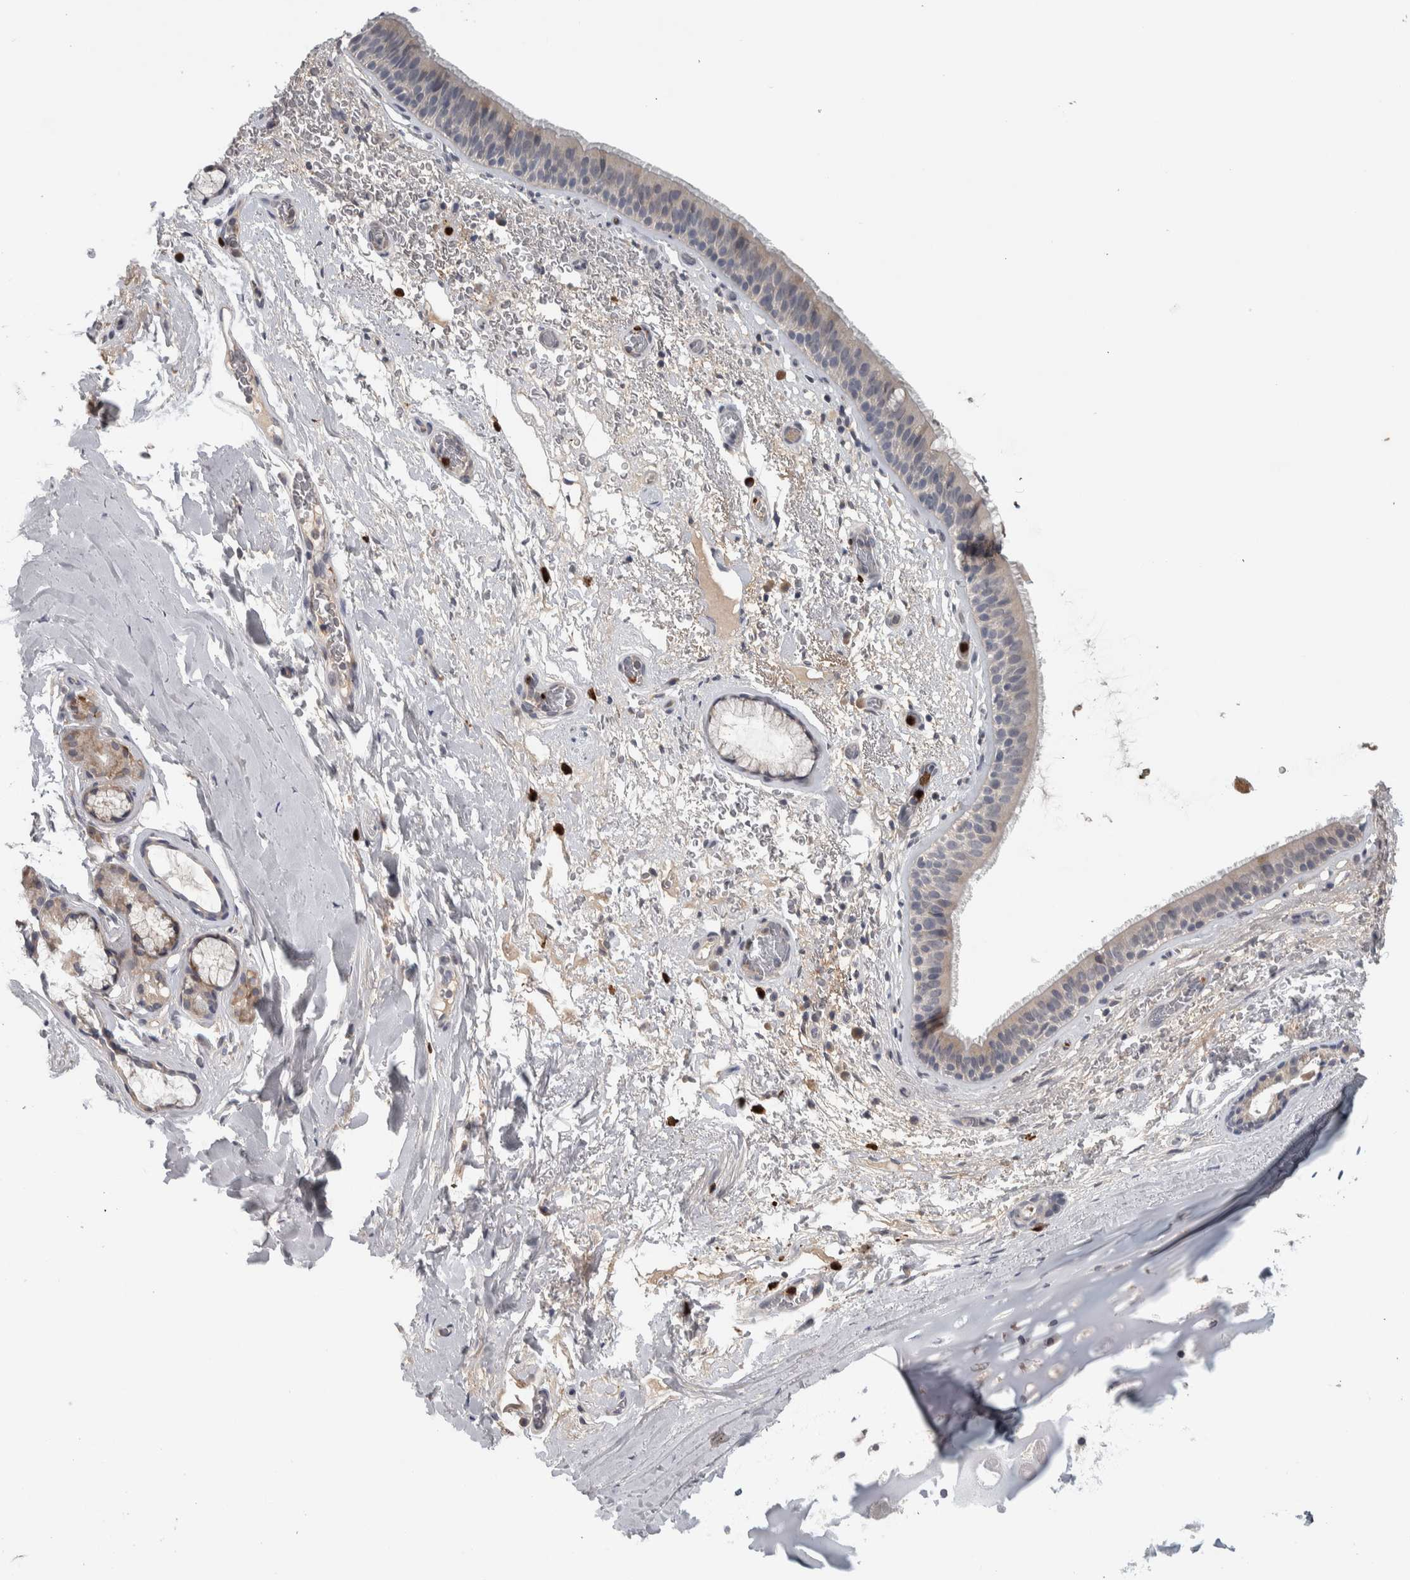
{"staining": {"intensity": "weak", "quantity": ">75%", "location": "cytoplasmic/membranous"}, "tissue": "bronchus", "cell_type": "Respiratory epithelial cells", "image_type": "normal", "snomed": [{"axis": "morphology", "description": "Normal tissue, NOS"}, {"axis": "topography", "description": "Cartilage tissue"}], "caption": "Protein staining shows weak cytoplasmic/membranous expression in approximately >75% of respiratory epithelial cells in unremarkable bronchus.", "gene": "ADPRM", "patient": {"sex": "female", "age": 63}}